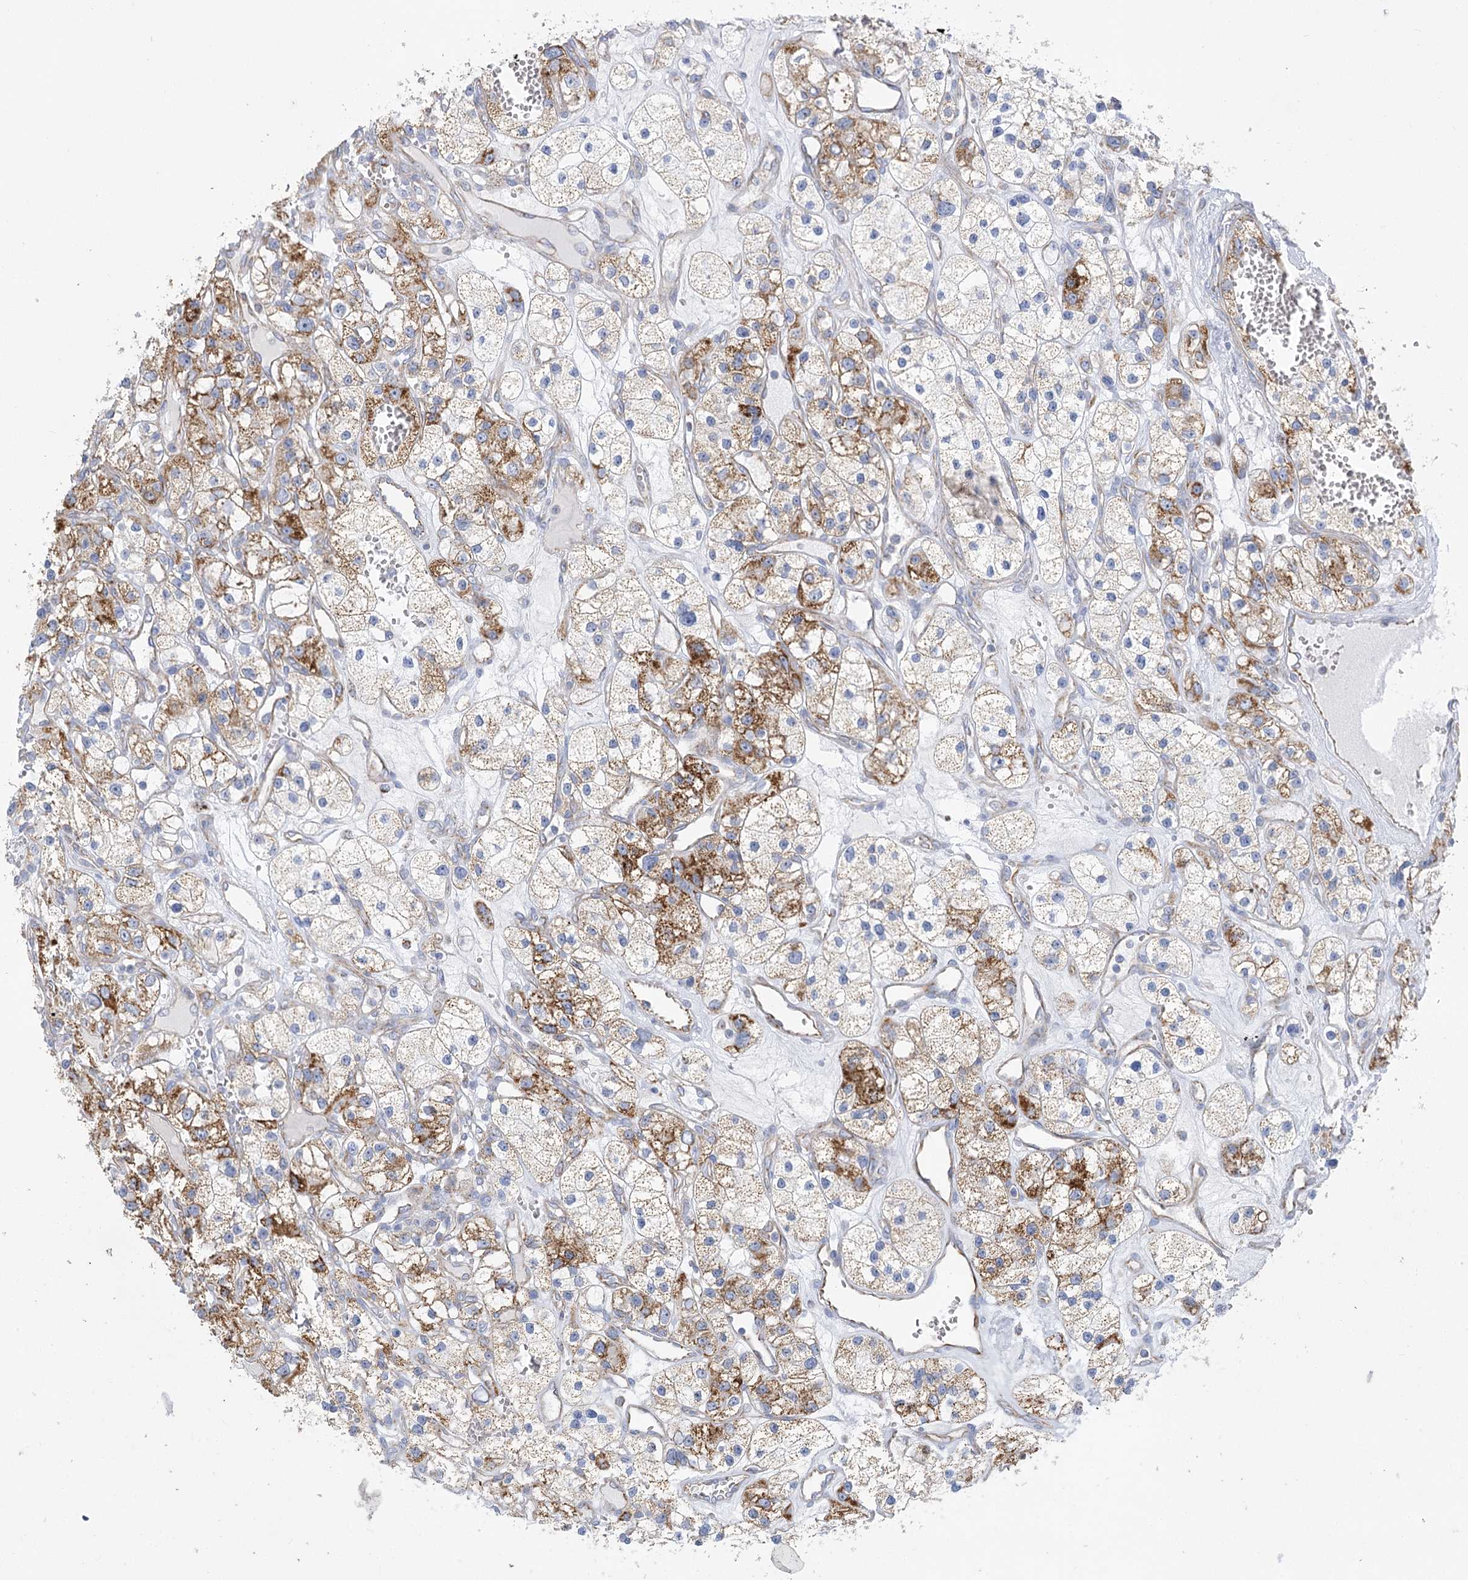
{"staining": {"intensity": "strong", "quantity": "25%-75%", "location": "cytoplasmic/membranous"}, "tissue": "renal cancer", "cell_type": "Tumor cells", "image_type": "cancer", "snomed": [{"axis": "morphology", "description": "Adenocarcinoma, NOS"}, {"axis": "topography", "description": "Kidney"}], "caption": "Protein expression analysis of renal cancer reveals strong cytoplasmic/membranous positivity in about 25%-75% of tumor cells.", "gene": "DHTKD1", "patient": {"sex": "female", "age": 57}}